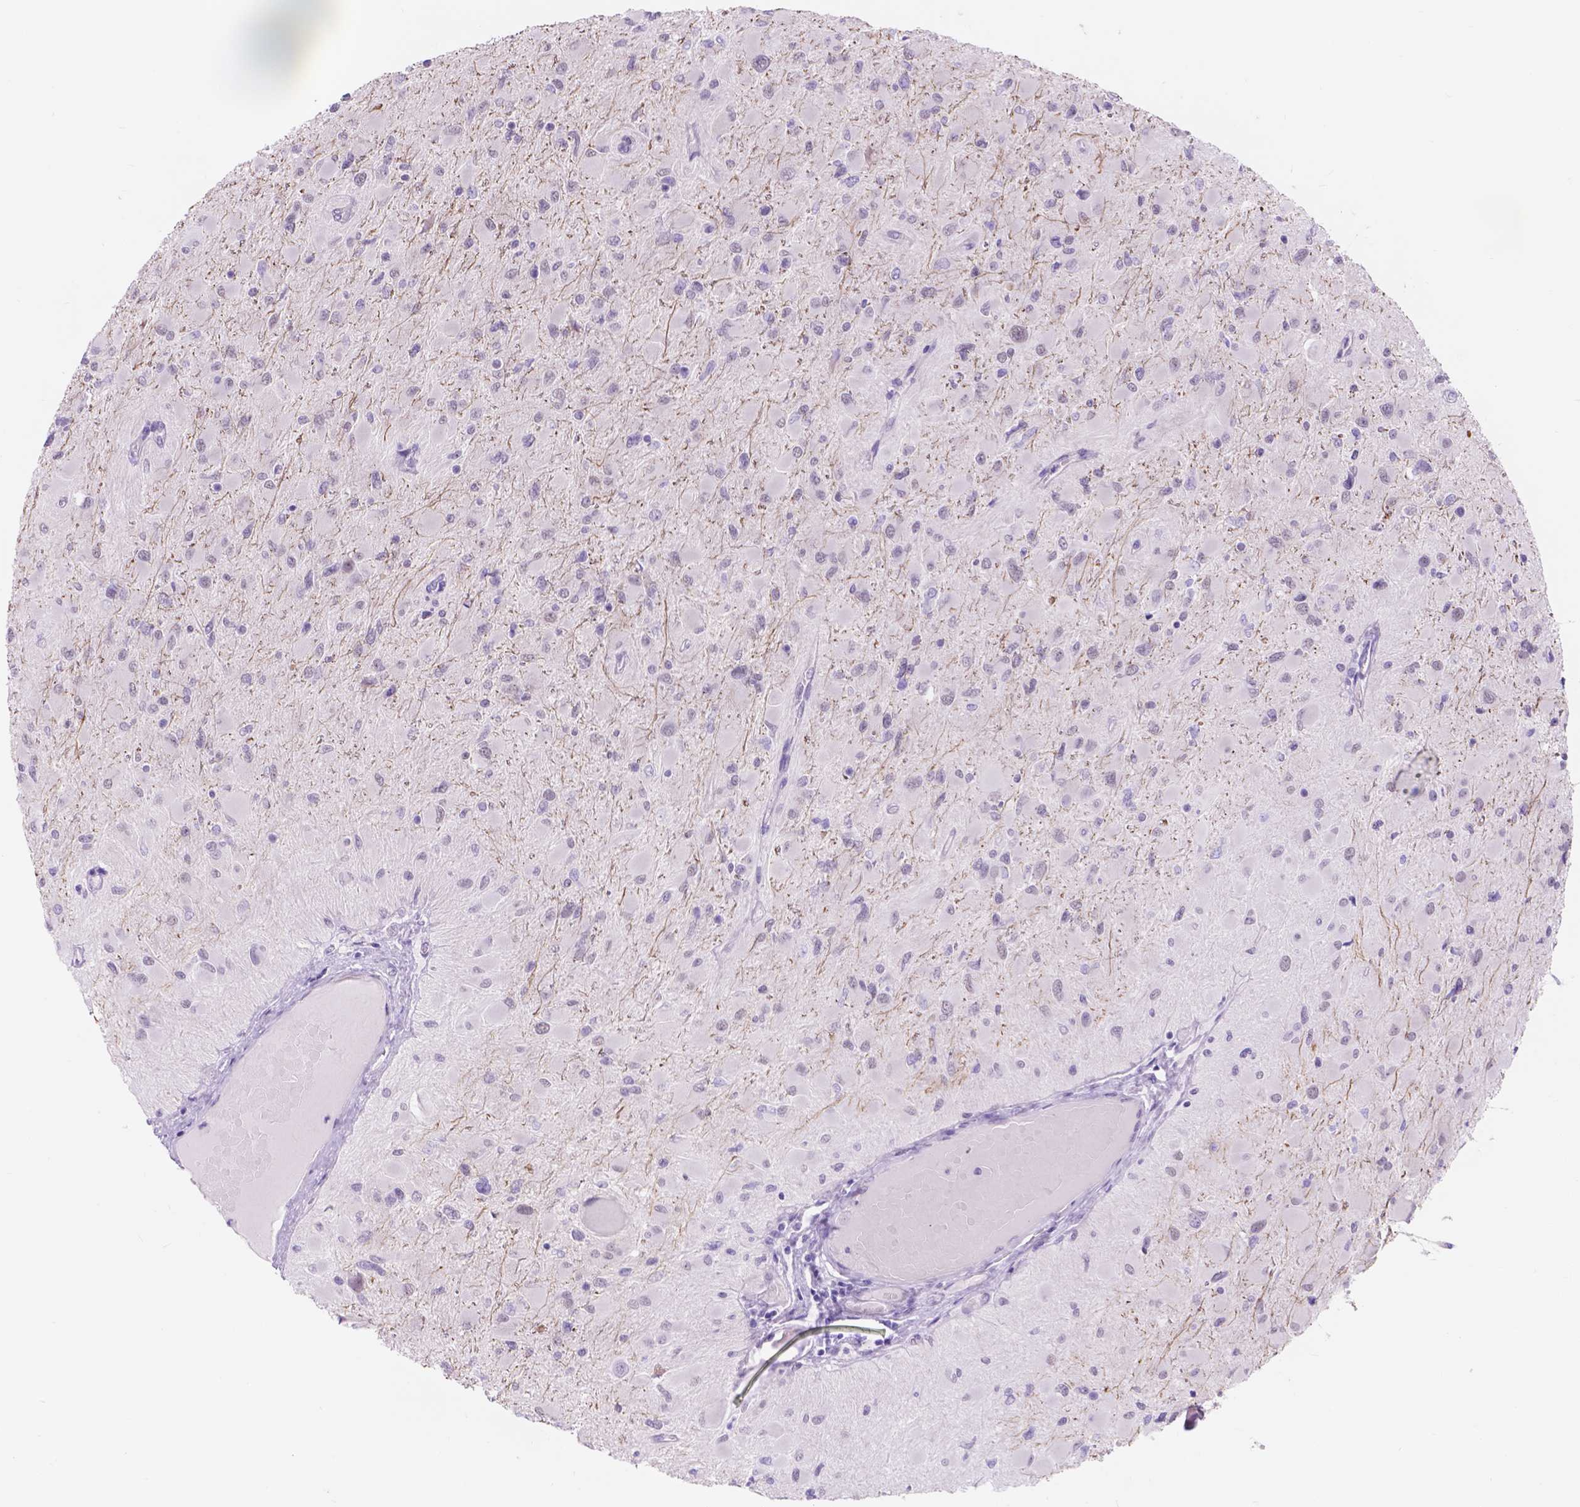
{"staining": {"intensity": "negative", "quantity": "none", "location": "none"}, "tissue": "glioma", "cell_type": "Tumor cells", "image_type": "cancer", "snomed": [{"axis": "morphology", "description": "Glioma, malignant, High grade"}, {"axis": "topography", "description": "Cerebral cortex"}], "caption": "Immunohistochemical staining of human glioma reveals no significant staining in tumor cells. (Brightfield microscopy of DAB immunohistochemistry at high magnification).", "gene": "DCC", "patient": {"sex": "female", "age": 36}}